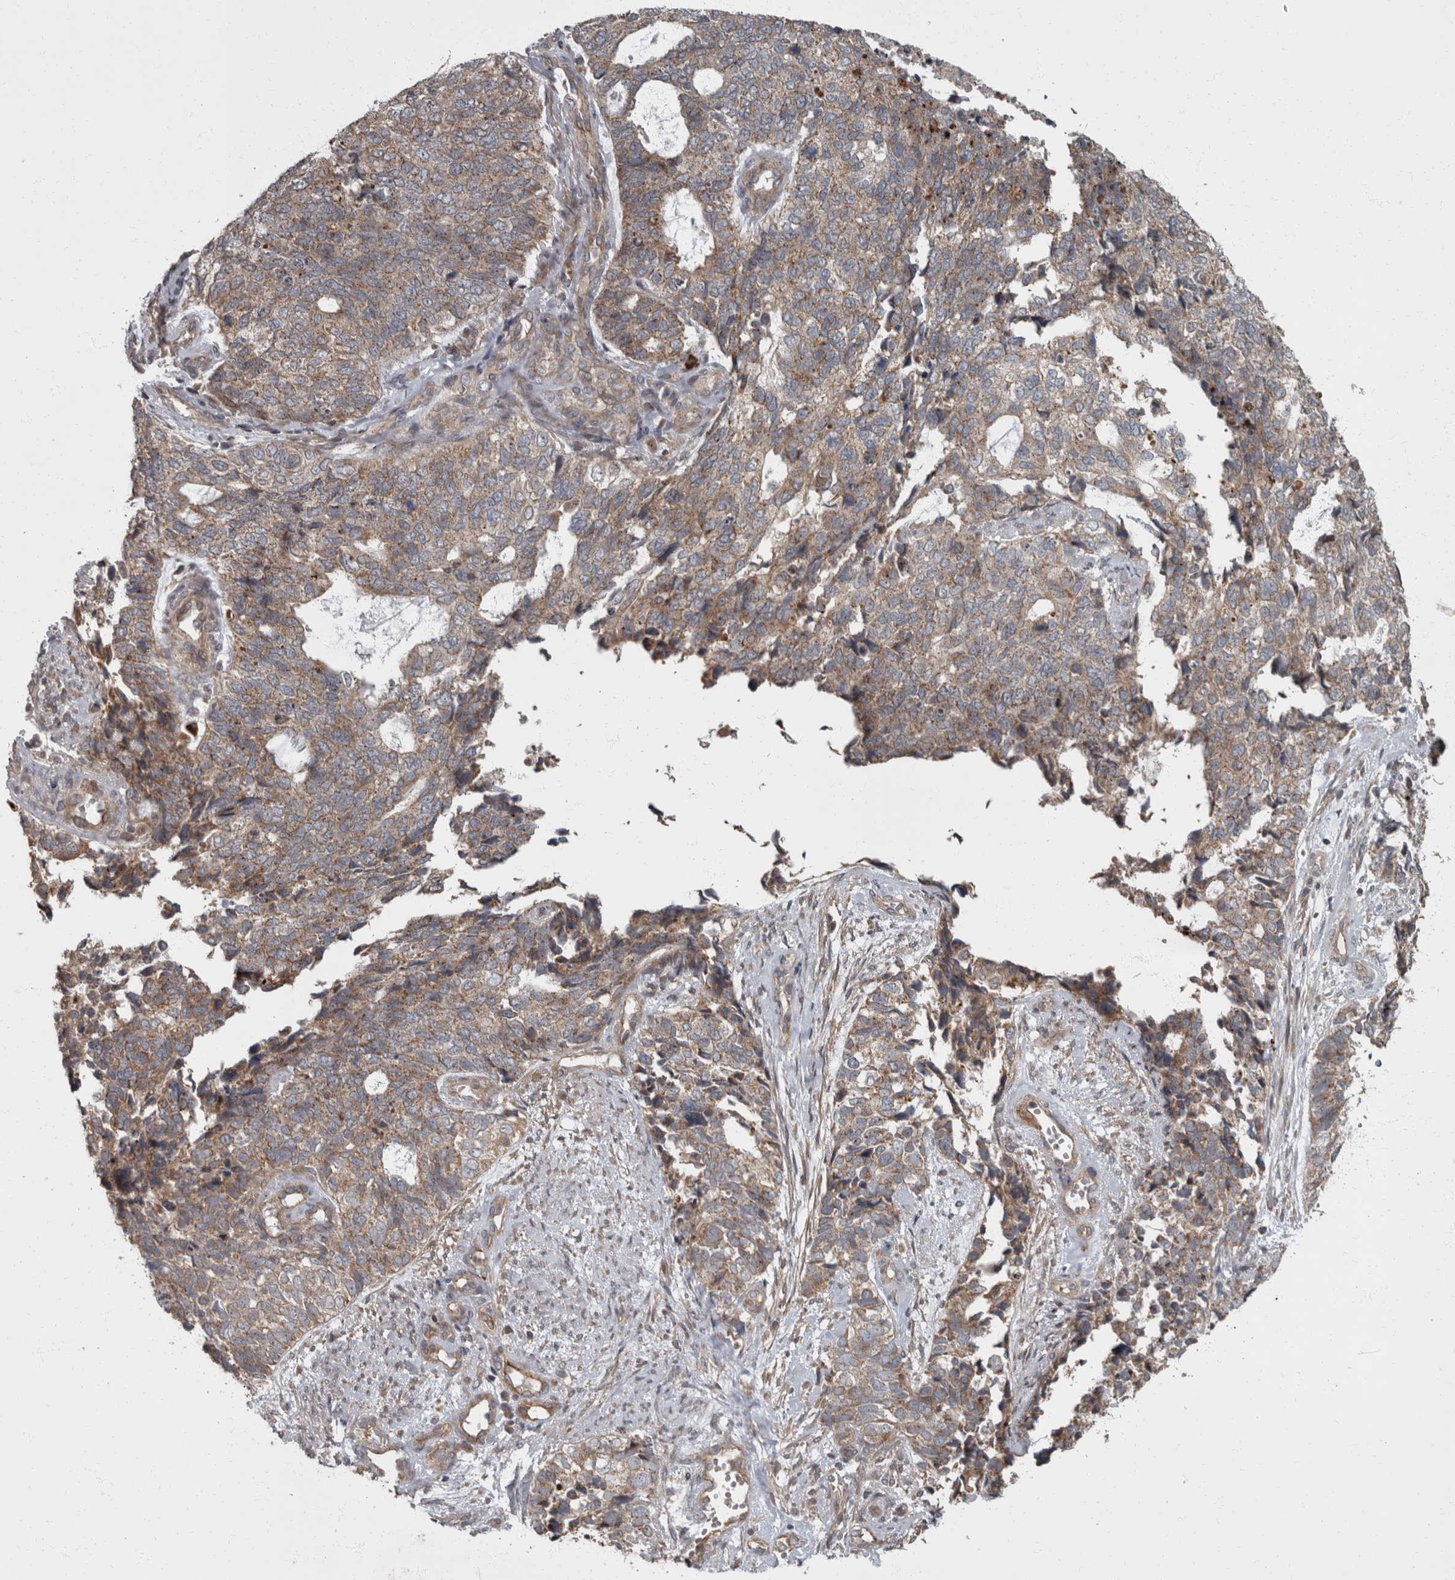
{"staining": {"intensity": "weak", "quantity": ">75%", "location": "cytoplasmic/membranous"}, "tissue": "cervical cancer", "cell_type": "Tumor cells", "image_type": "cancer", "snomed": [{"axis": "morphology", "description": "Squamous cell carcinoma, NOS"}, {"axis": "topography", "description": "Cervix"}], "caption": "Protein analysis of squamous cell carcinoma (cervical) tissue demonstrates weak cytoplasmic/membranous expression in approximately >75% of tumor cells.", "gene": "VEGFD", "patient": {"sex": "female", "age": 63}}